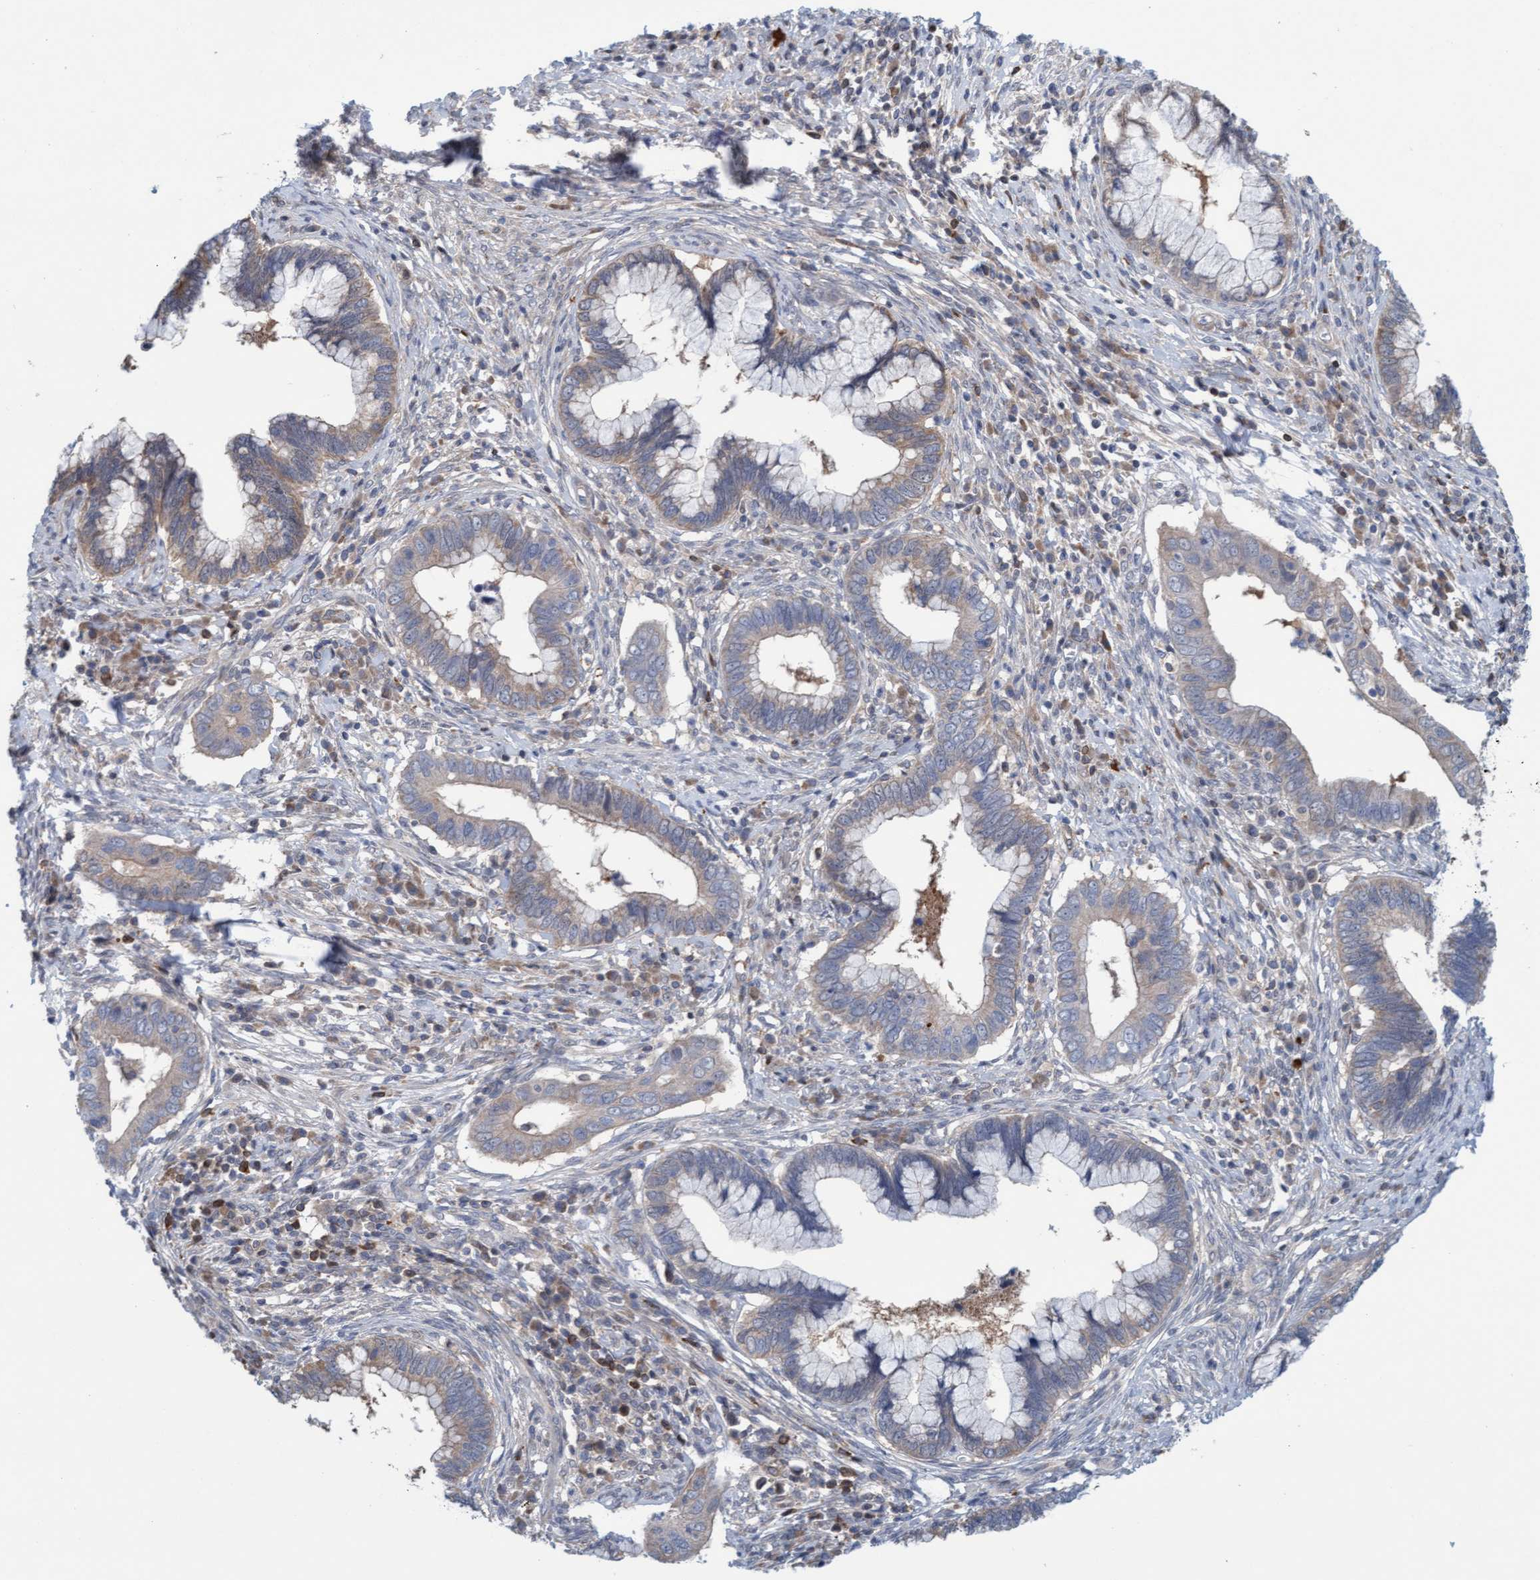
{"staining": {"intensity": "weak", "quantity": "<25%", "location": "cytoplasmic/membranous"}, "tissue": "cervical cancer", "cell_type": "Tumor cells", "image_type": "cancer", "snomed": [{"axis": "morphology", "description": "Adenocarcinoma, NOS"}, {"axis": "topography", "description": "Cervix"}], "caption": "Photomicrograph shows no protein staining in tumor cells of adenocarcinoma (cervical) tissue.", "gene": "KLHL25", "patient": {"sex": "female", "age": 44}}